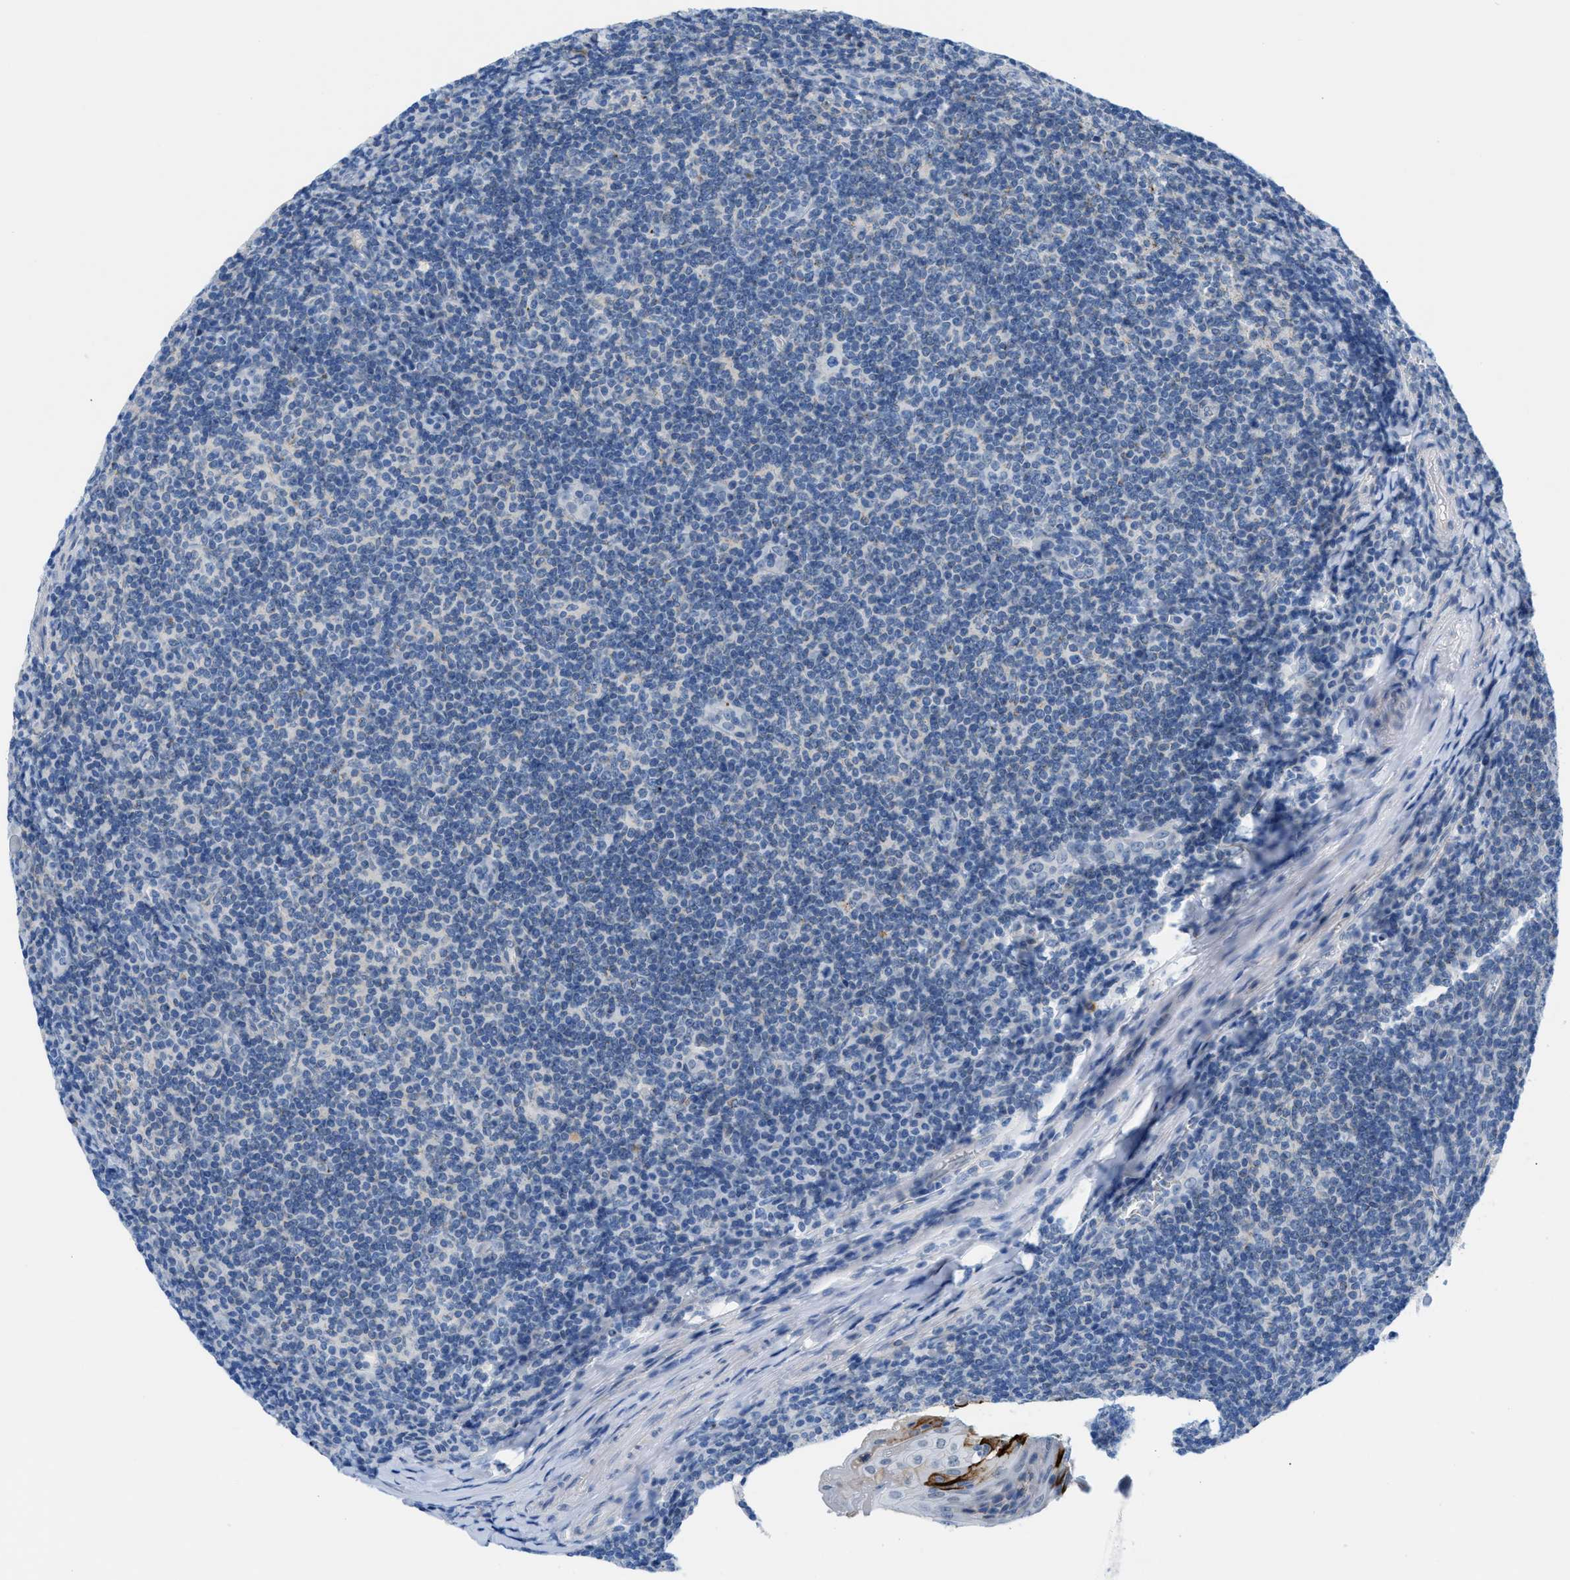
{"staining": {"intensity": "negative", "quantity": "none", "location": "none"}, "tissue": "tonsil", "cell_type": "Germinal center cells", "image_type": "normal", "snomed": [{"axis": "morphology", "description": "Normal tissue, NOS"}, {"axis": "topography", "description": "Tonsil"}], "caption": "IHC of normal tonsil displays no staining in germinal center cells.", "gene": "FDCSP", "patient": {"sex": "male", "age": 37}}